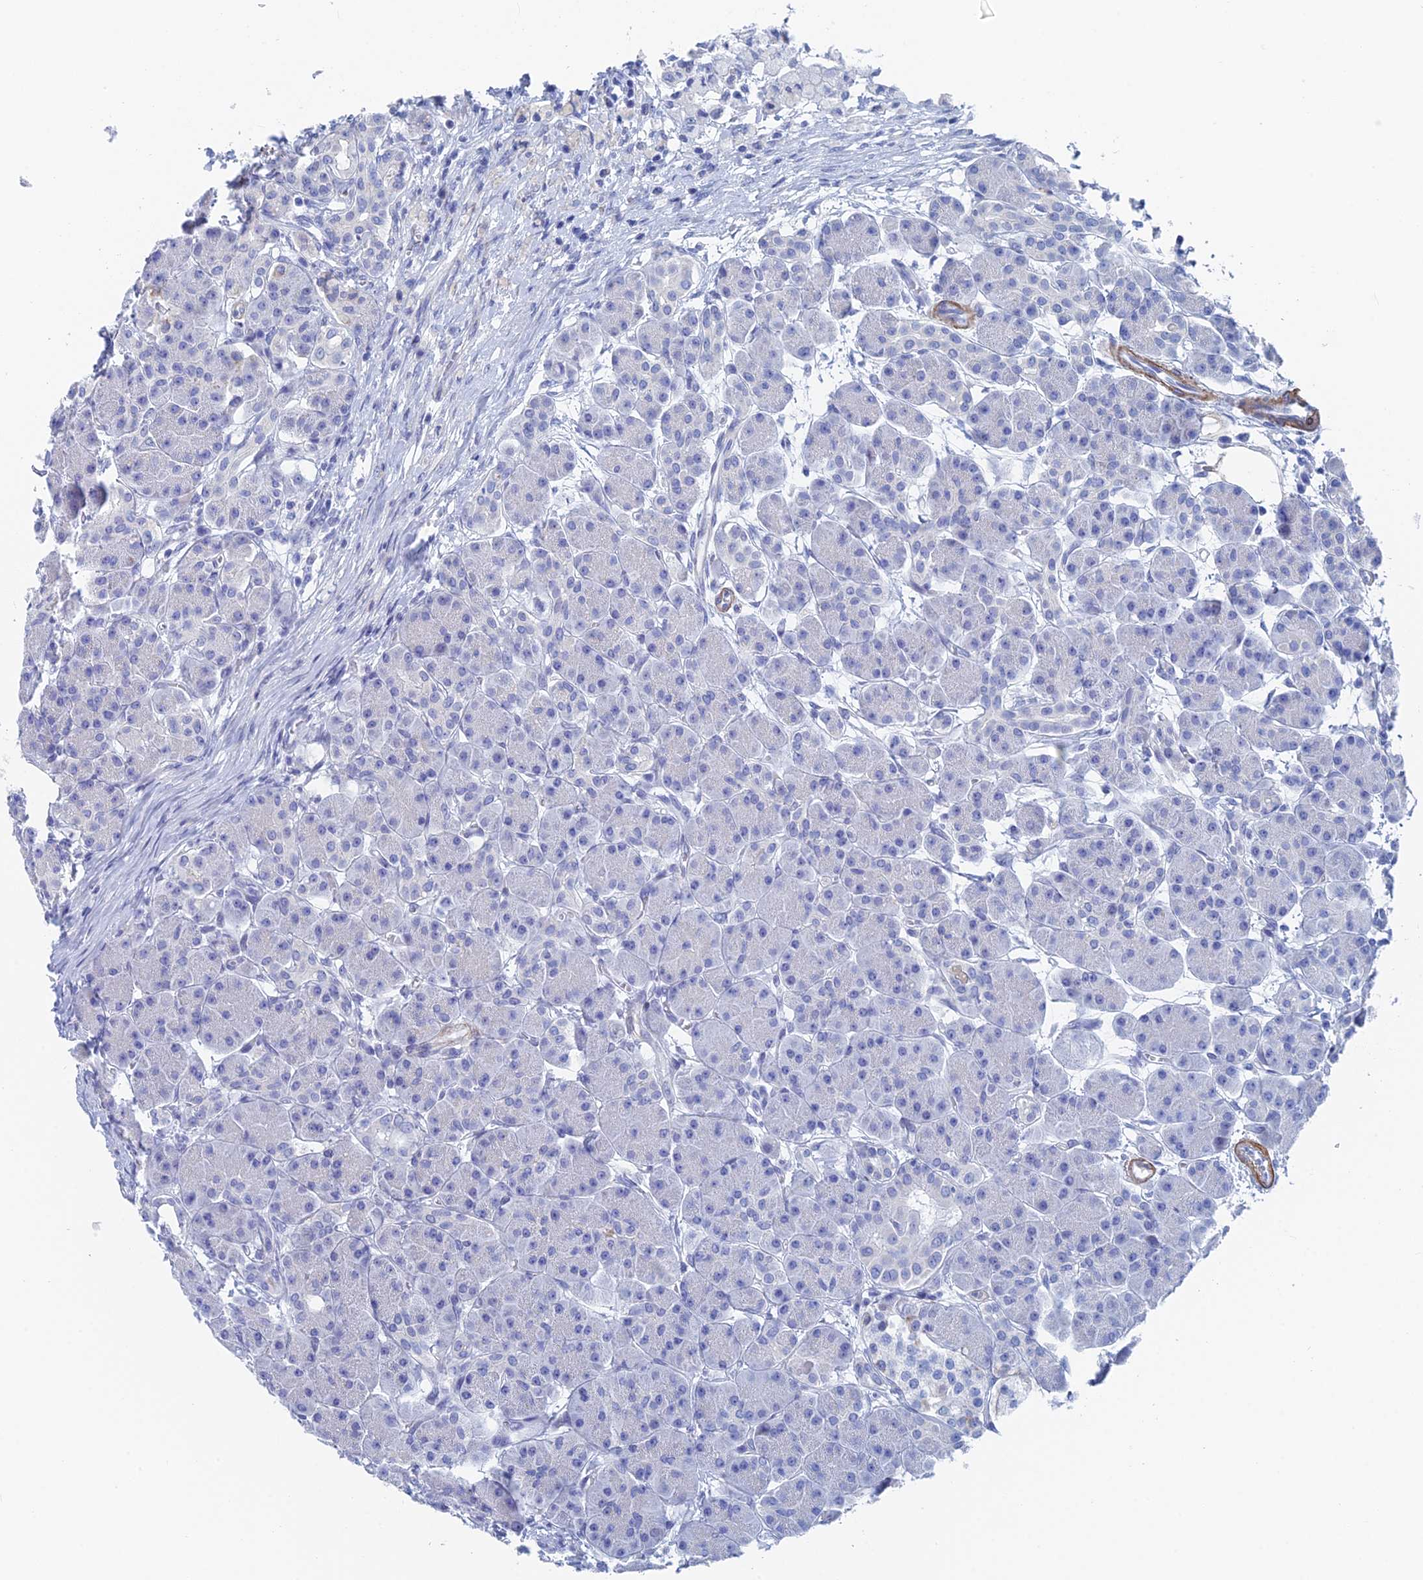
{"staining": {"intensity": "negative", "quantity": "none", "location": "none"}, "tissue": "pancreas", "cell_type": "Exocrine glandular cells", "image_type": "normal", "snomed": [{"axis": "morphology", "description": "Normal tissue, NOS"}, {"axis": "topography", "description": "Pancreas"}], "caption": "Immunohistochemical staining of unremarkable human pancreas demonstrates no significant expression in exocrine glandular cells. (DAB (3,3'-diaminobenzidine) immunohistochemistry with hematoxylin counter stain).", "gene": "KCNK18", "patient": {"sex": "male", "age": 63}}